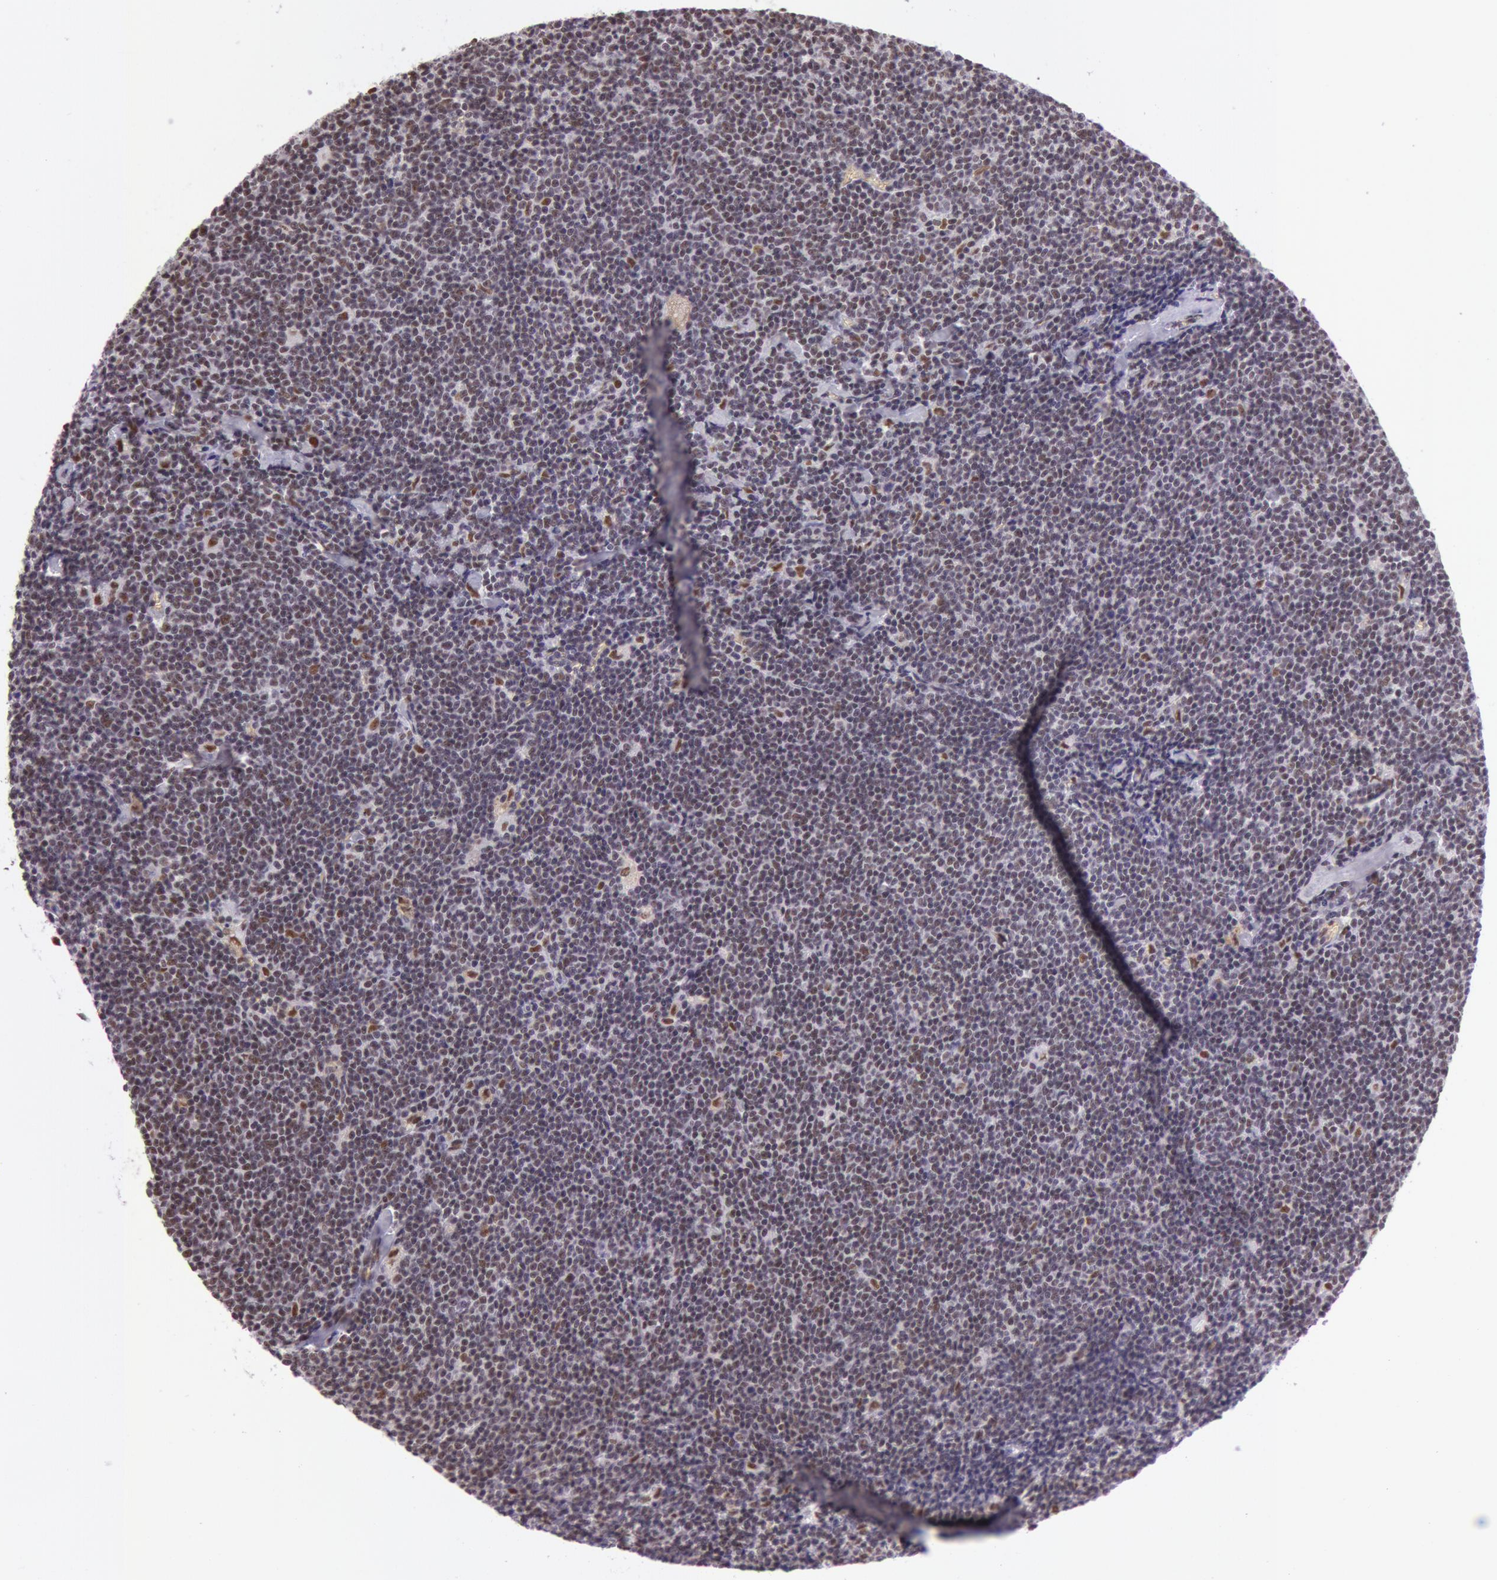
{"staining": {"intensity": "weak", "quantity": "25%-75%", "location": "nuclear"}, "tissue": "lymphoma", "cell_type": "Tumor cells", "image_type": "cancer", "snomed": [{"axis": "morphology", "description": "Malignant lymphoma, non-Hodgkin's type, Low grade"}, {"axis": "topography", "description": "Lymph node"}], "caption": "This is a micrograph of immunohistochemistry (IHC) staining of malignant lymphoma, non-Hodgkin's type (low-grade), which shows weak expression in the nuclear of tumor cells.", "gene": "NBN", "patient": {"sex": "male", "age": 65}}